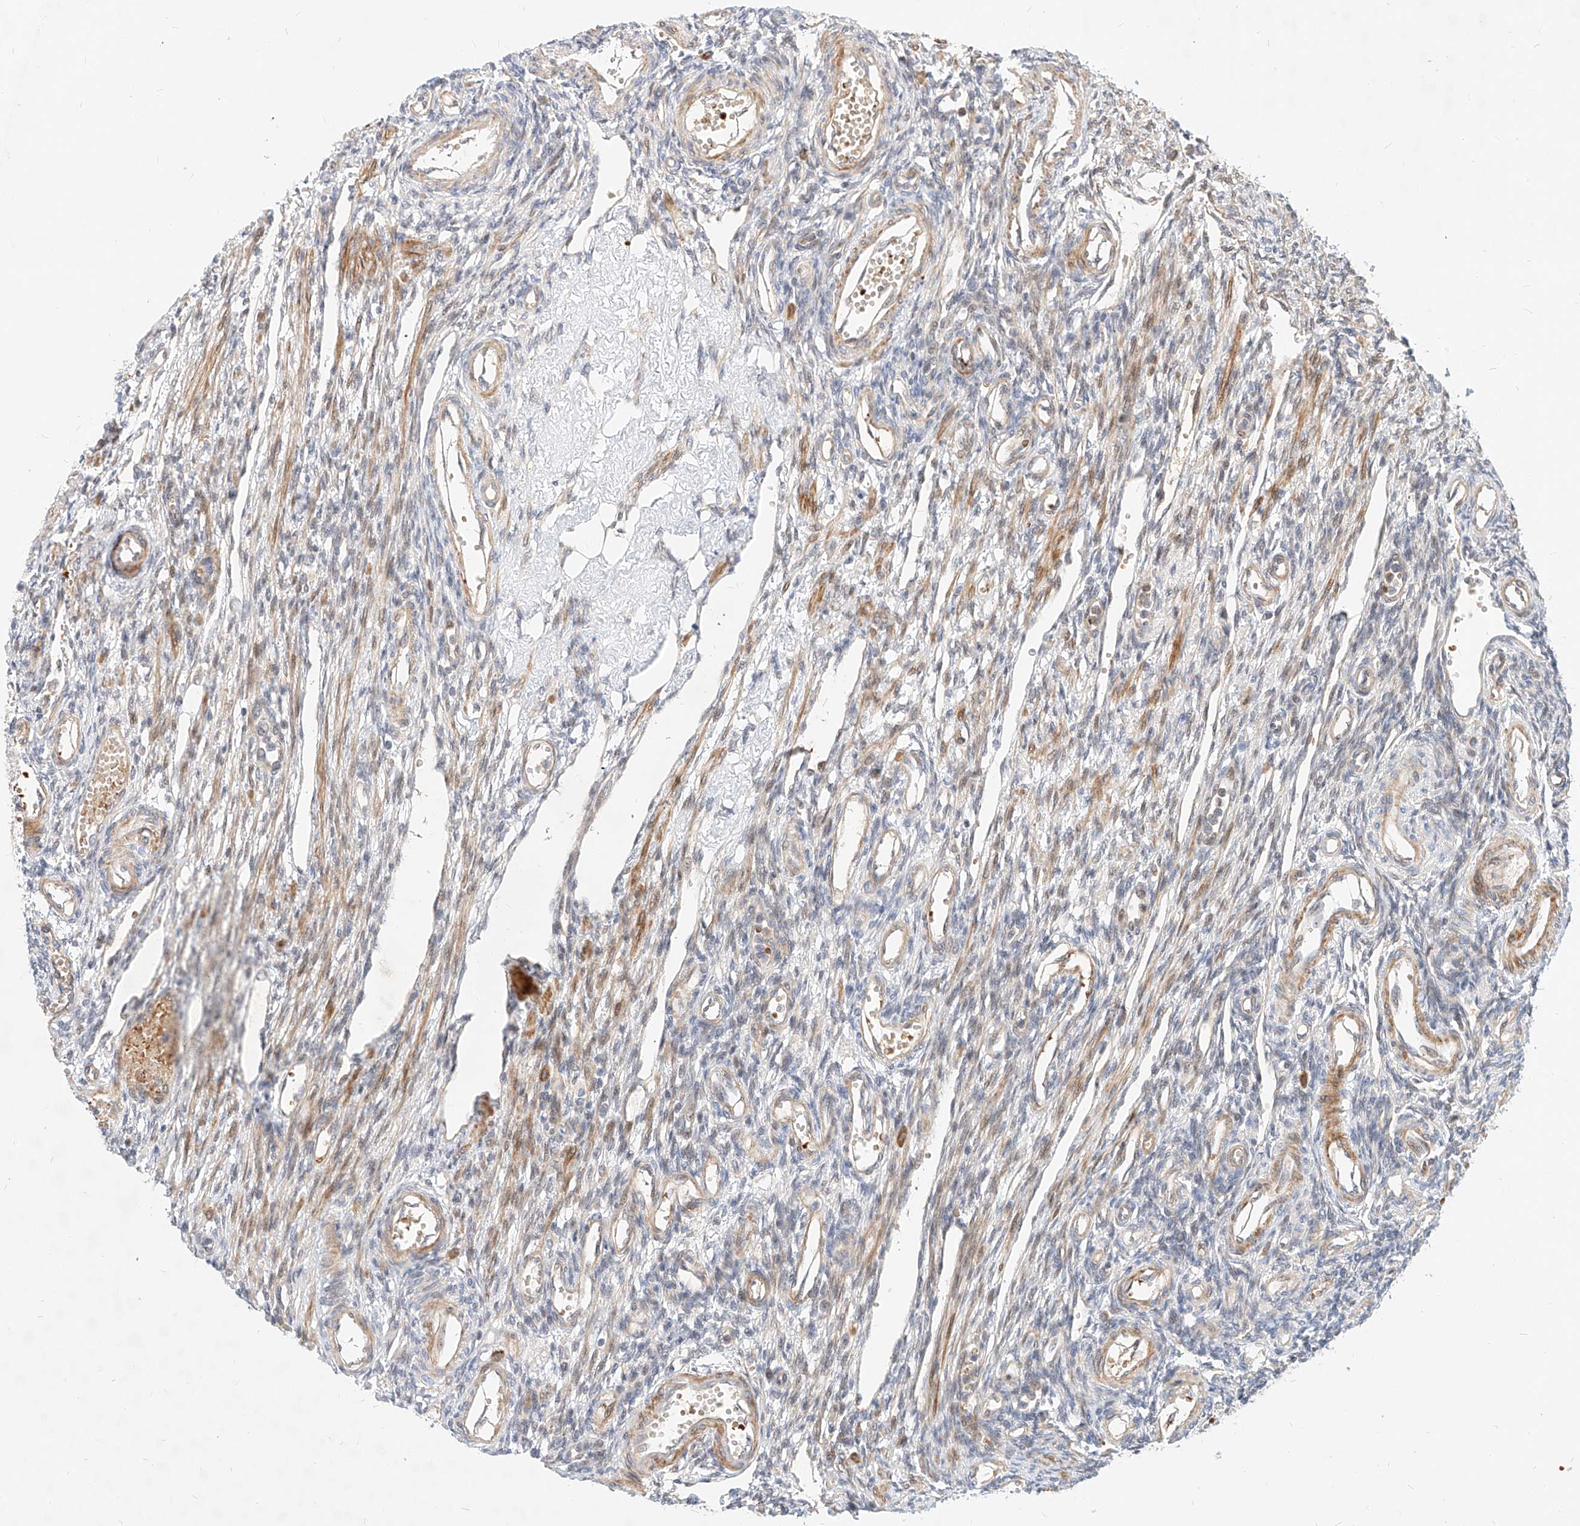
{"staining": {"intensity": "negative", "quantity": "none", "location": "none"}, "tissue": "ovary", "cell_type": "Ovarian stroma cells", "image_type": "normal", "snomed": [{"axis": "morphology", "description": "Normal tissue, NOS"}, {"axis": "morphology", "description": "Cyst, NOS"}, {"axis": "topography", "description": "Ovary"}], "caption": "This histopathology image is of benign ovary stained with IHC to label a protein in brown with the nuclei are counter-stained blue. There is no expression in ovarian stroma cells.", "gene": "CBX8", "patient": {"sex": "female", "age": 33}}